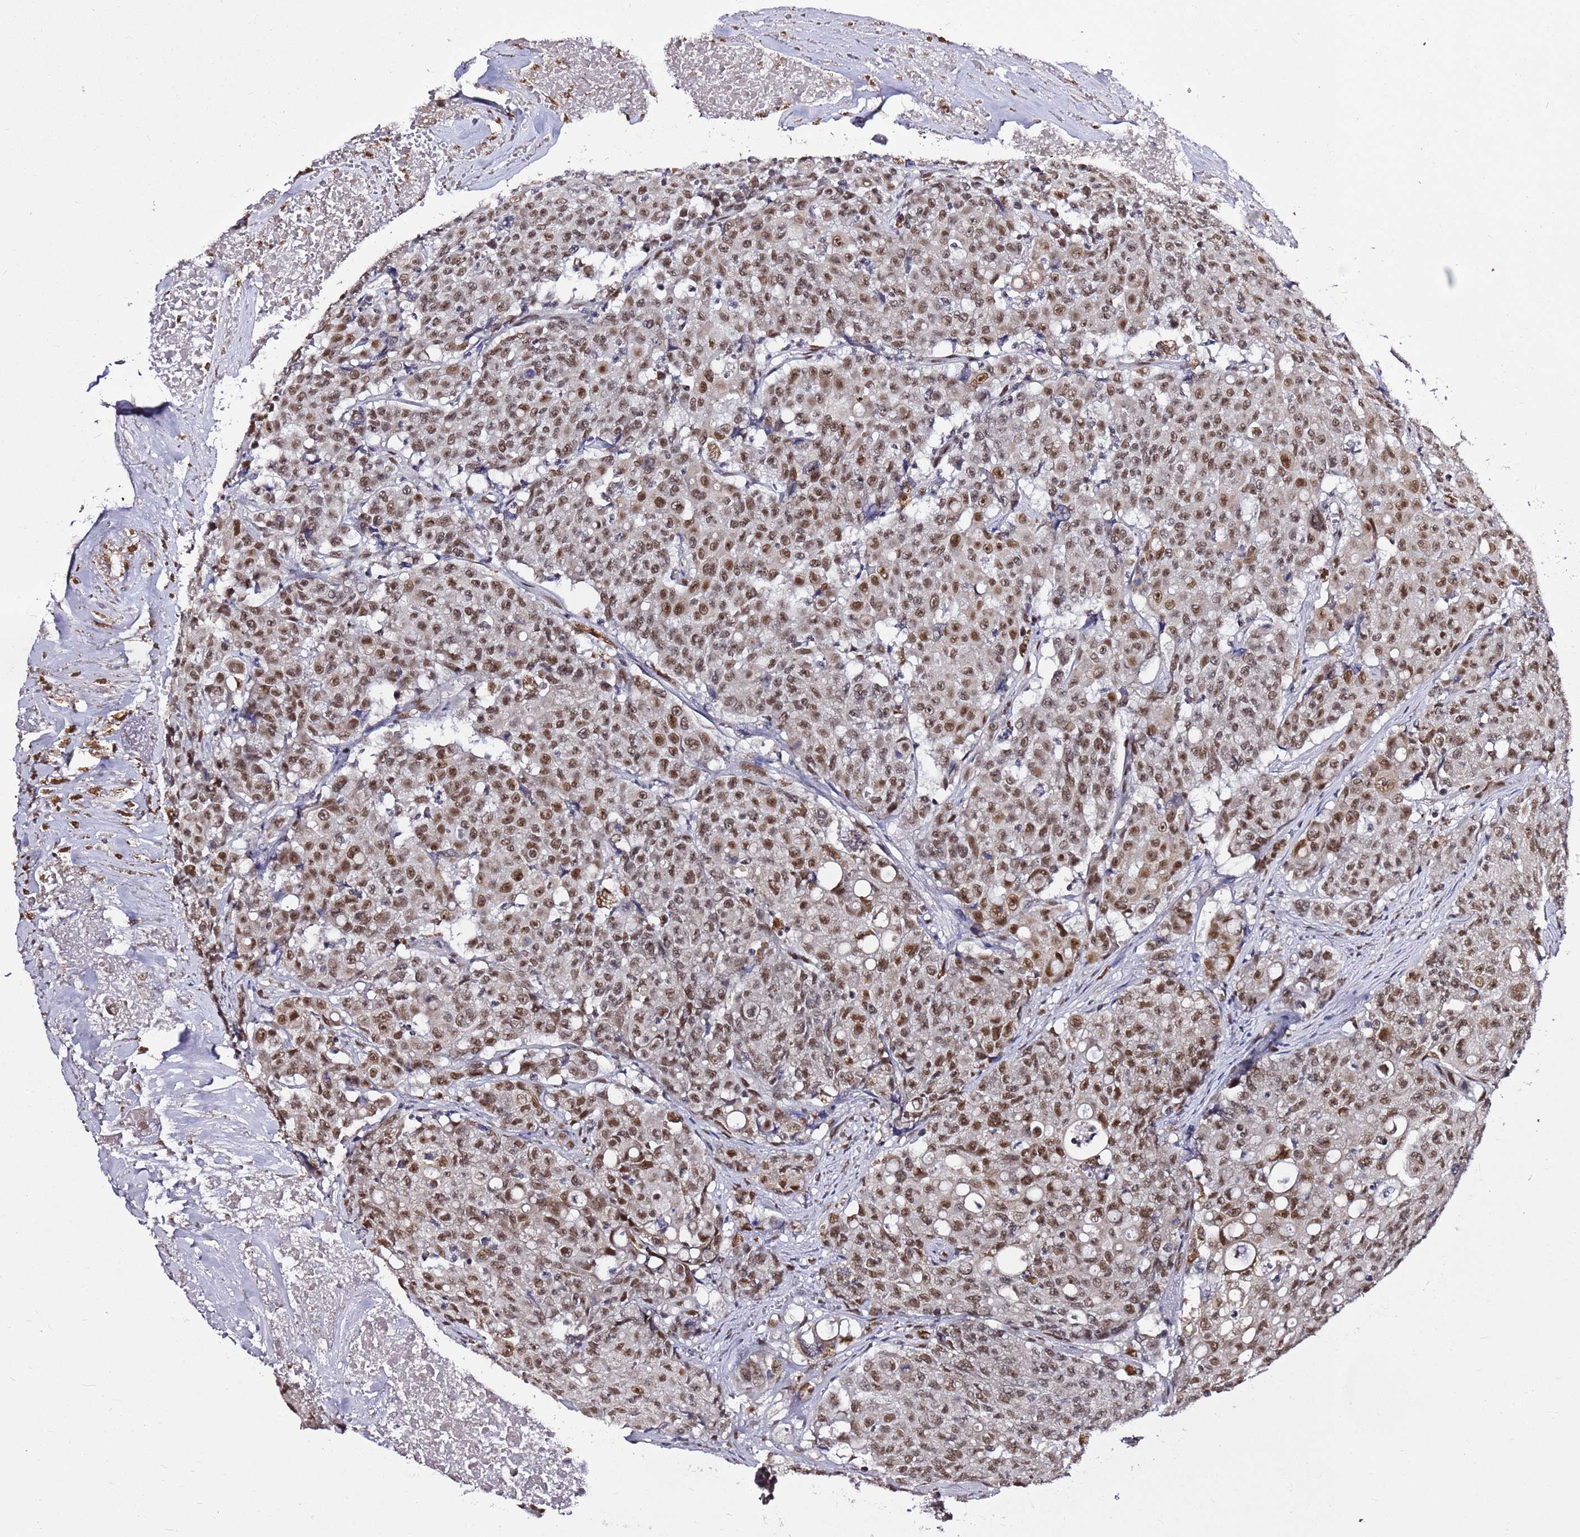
{"staining": {"intensity": "moderate", "quantity": ">75%", "location": "nuclear"}, "tissue": "colorectal cancer", "cell_type": "Tumor cells", "image_type": "cancer", "snomed": [{"axis": "morphology", "description": "Adenocarcinoma, NOS"}, {"axis": "topography", "description": "Colon"}], "caption": "This is an image of IHC staining of colorectal cancer (adenocarcinoma), which shows moderate positivity in the nuclear of tumor cells.", "gene": "AKAP8L", "patient": {"sex": "male", "age": 51}}